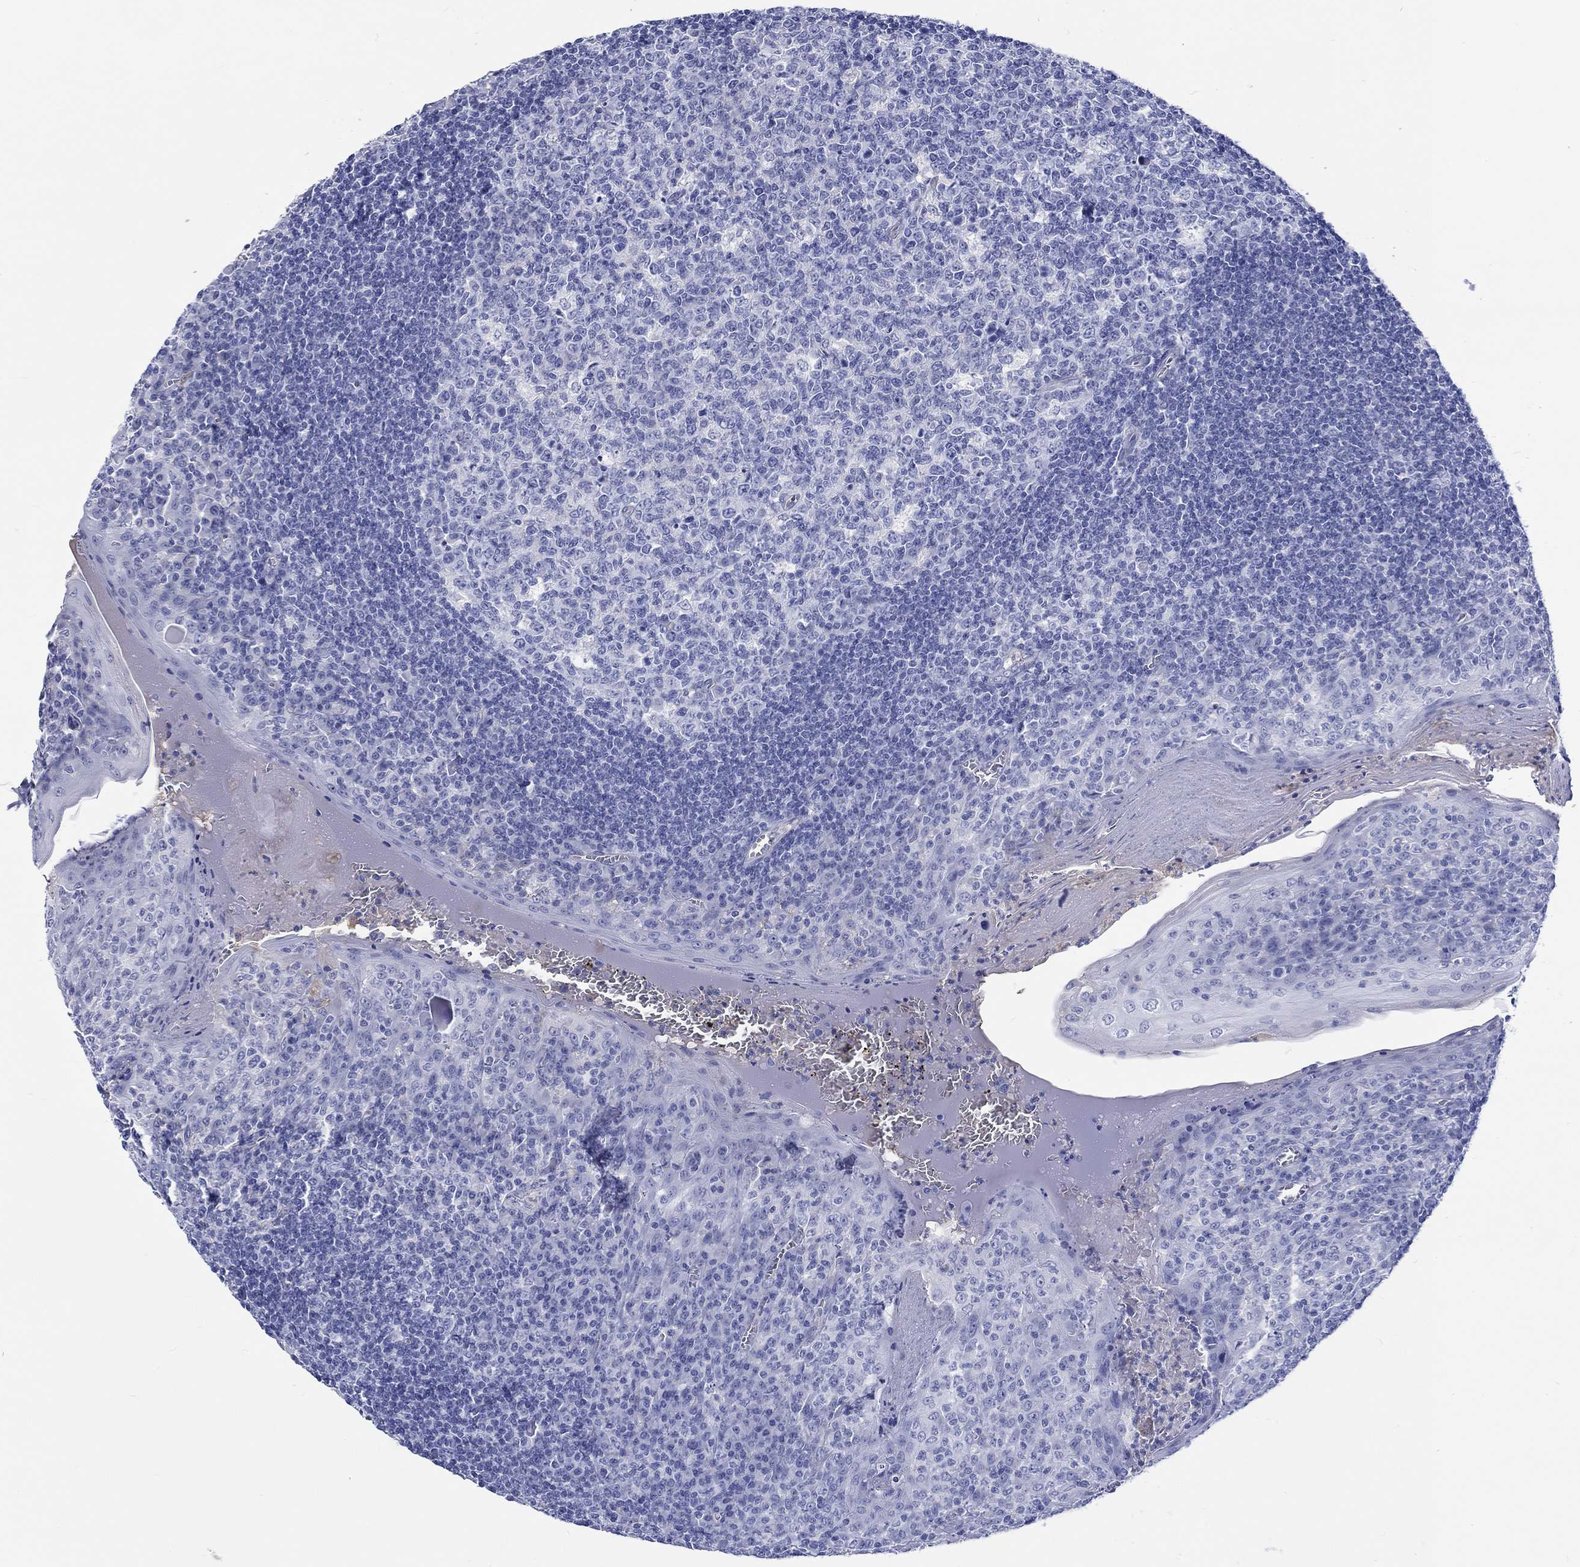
{"staining": {"intensity": "negative", "quantity": "none", "location": "none"}, "tissue": "tonsil", "cell_type": "Germinal center cells", "image_type": "normal", "snomed": [{"axis": "morphology", "description": "Normal tissue, NOS"}, {"axis": "topography", "description": "Tonsil"}], "caption": "Immunohistochemistry histopathology image of benign tonsil: tonsil stained with DAB exhibits no significant protein expression in germinal center cells.", "gene": "CDY1B", "patient": {"sex": "female", "age": 13}}